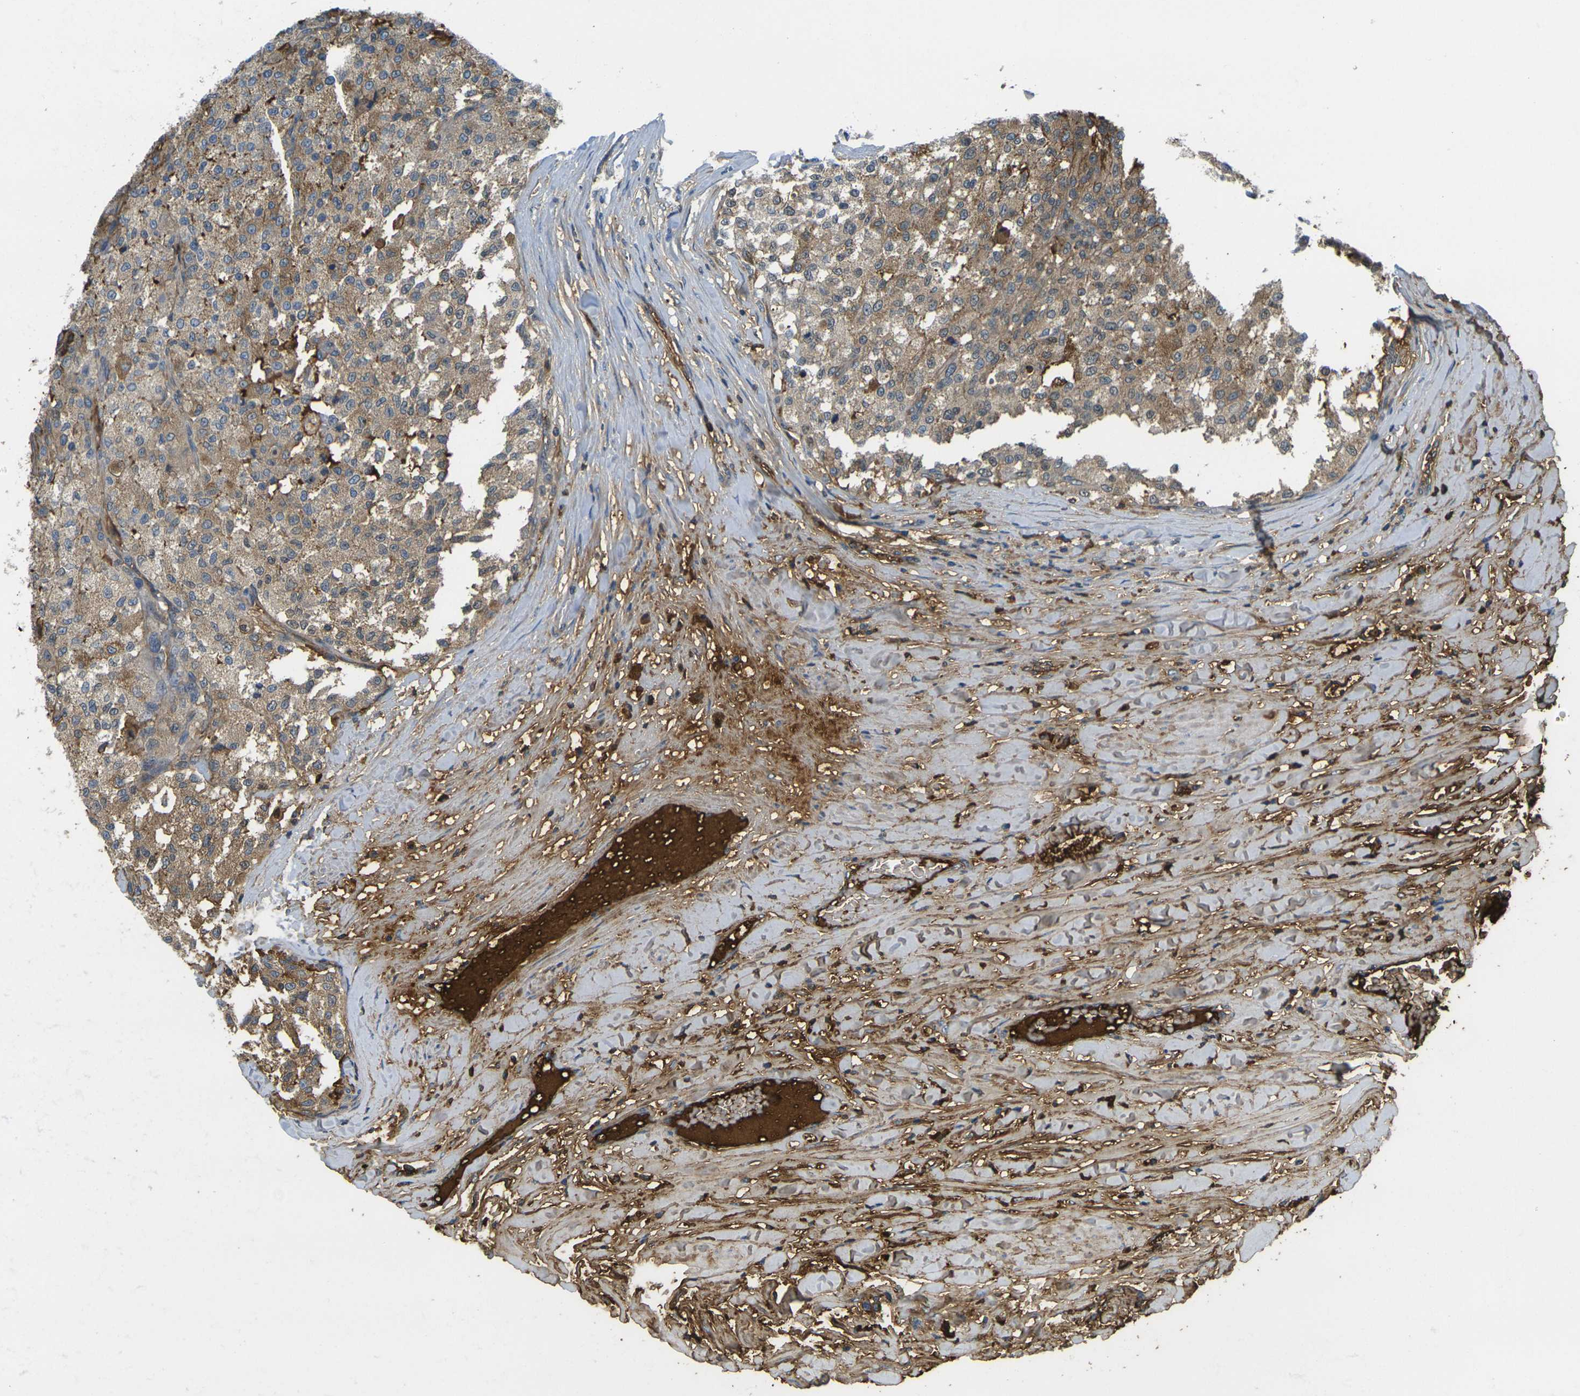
{"staining": {"intensity": "moderate", "quantity": ">75%", "location": "cytoplasmic/membranous"}, "tissue": "testis cancer", "cell_type": "Tumor cells", "image_type": "cancer", "snomed": [{"axis": "morphology", "description": "Seminoma, NOS"}, {"axis": "topography", "description": "Testis"}], "caption": "Seminoma (testis) stained with immunohistochemistry displays moderate cytoplasmic/membranous positivity in approximately >75% of tumor cells.", "gene": "PLCD1", "patient": {"sex": "male", "age": 59}}